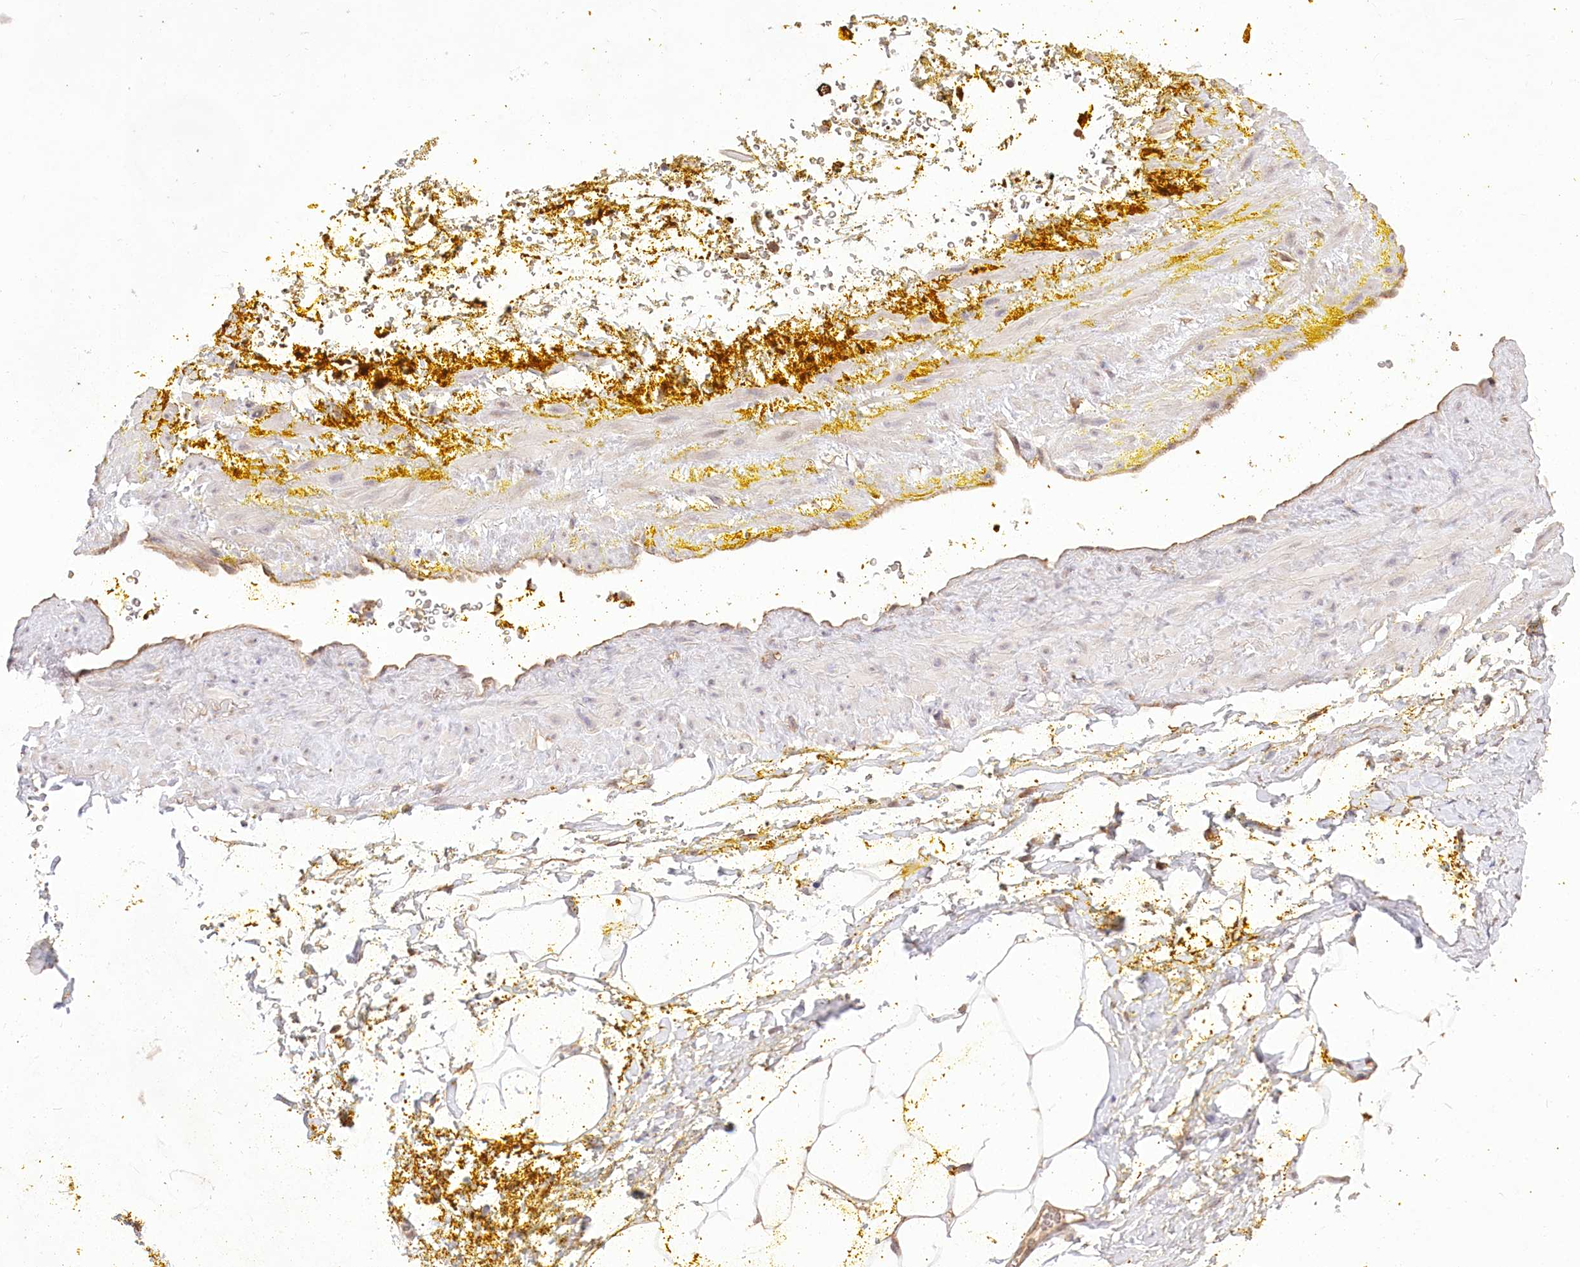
{"staining": {"intensity": "moderate", "quantity": "25%-75%", "location": "cytoplasmic/membranous,nuclear"}, "tissue": "adipose tissue", "cell_type": "Adipocytes", "image_type": "normal", "snomed": [{"axis": "morphology", "description": "Normal tissue, NOS"}, {"axis": "morphology", "description": "Adenocarcinoma, Low grade"}, {"axis": "topography", "description": "Prostate"}, {"axis": "topography", "description": "Peripheral nerve tissue"}], "caption": "Protein analysis of unremarkable adipose tissue displays moderate cytoplasmic/membranous,nuclear staining in about 25%-75% of adipocytes.", "gene": "R3HDM2", "patient": {"sex": "male", "age": 63}}